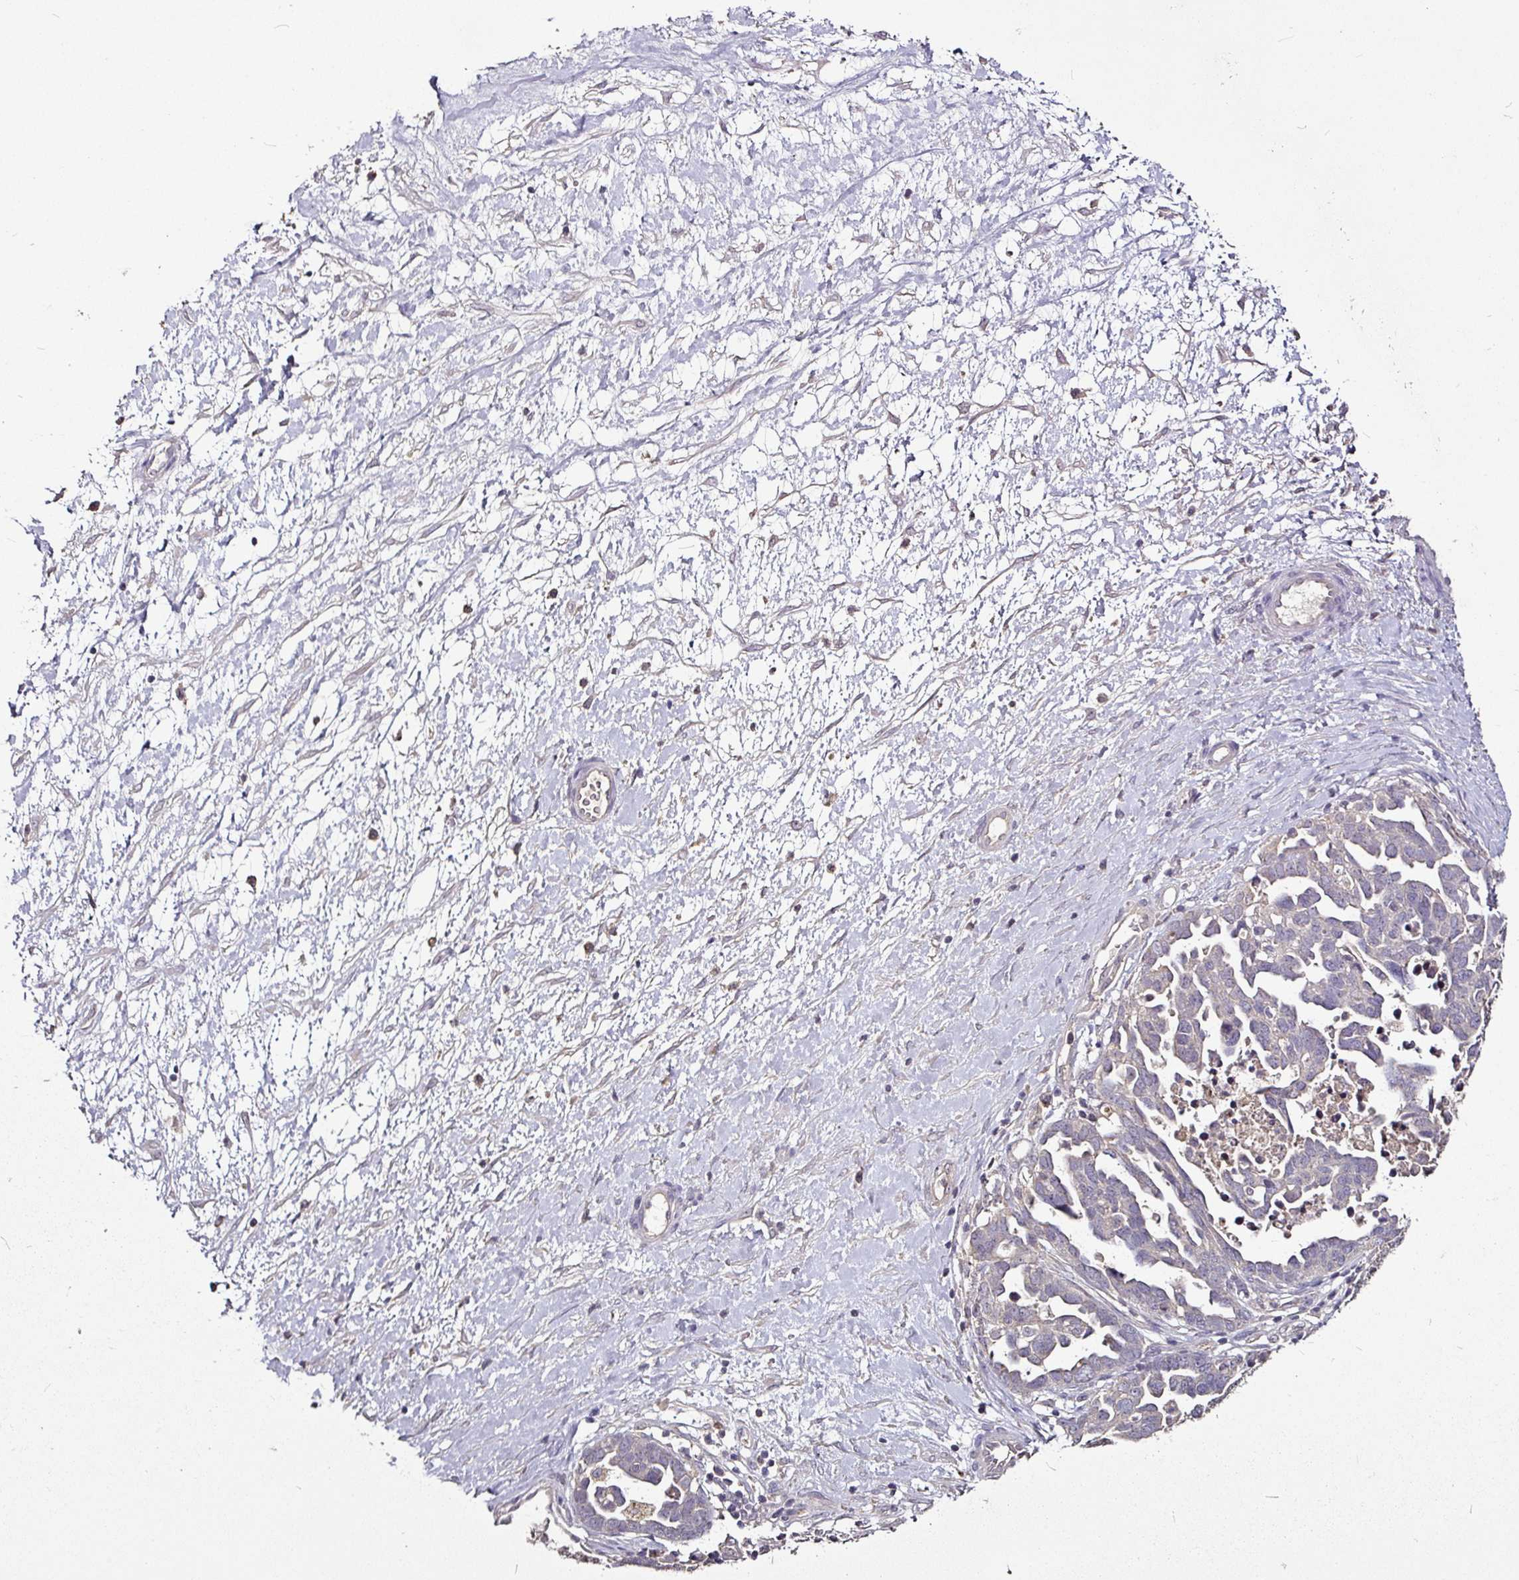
{"staining": {"intensity": "negative", "quantity": "none", "location": "none"}, "tissue": "ovarian cancer", "cell_type": "Tumor cells", "image_type": "cancer", "snomed": [{"axis": "morphology", "description": "Cystadenocarcinoma, serous, NOS"}, {"axis": "topography", "description": "Ovary"}], "caption": "Tumor cells are negative for brown protein staining in ovarian serous cystadenocarcinoma.", "gene": "RPL38", "patient": {"sex": "female", "age": 54}}